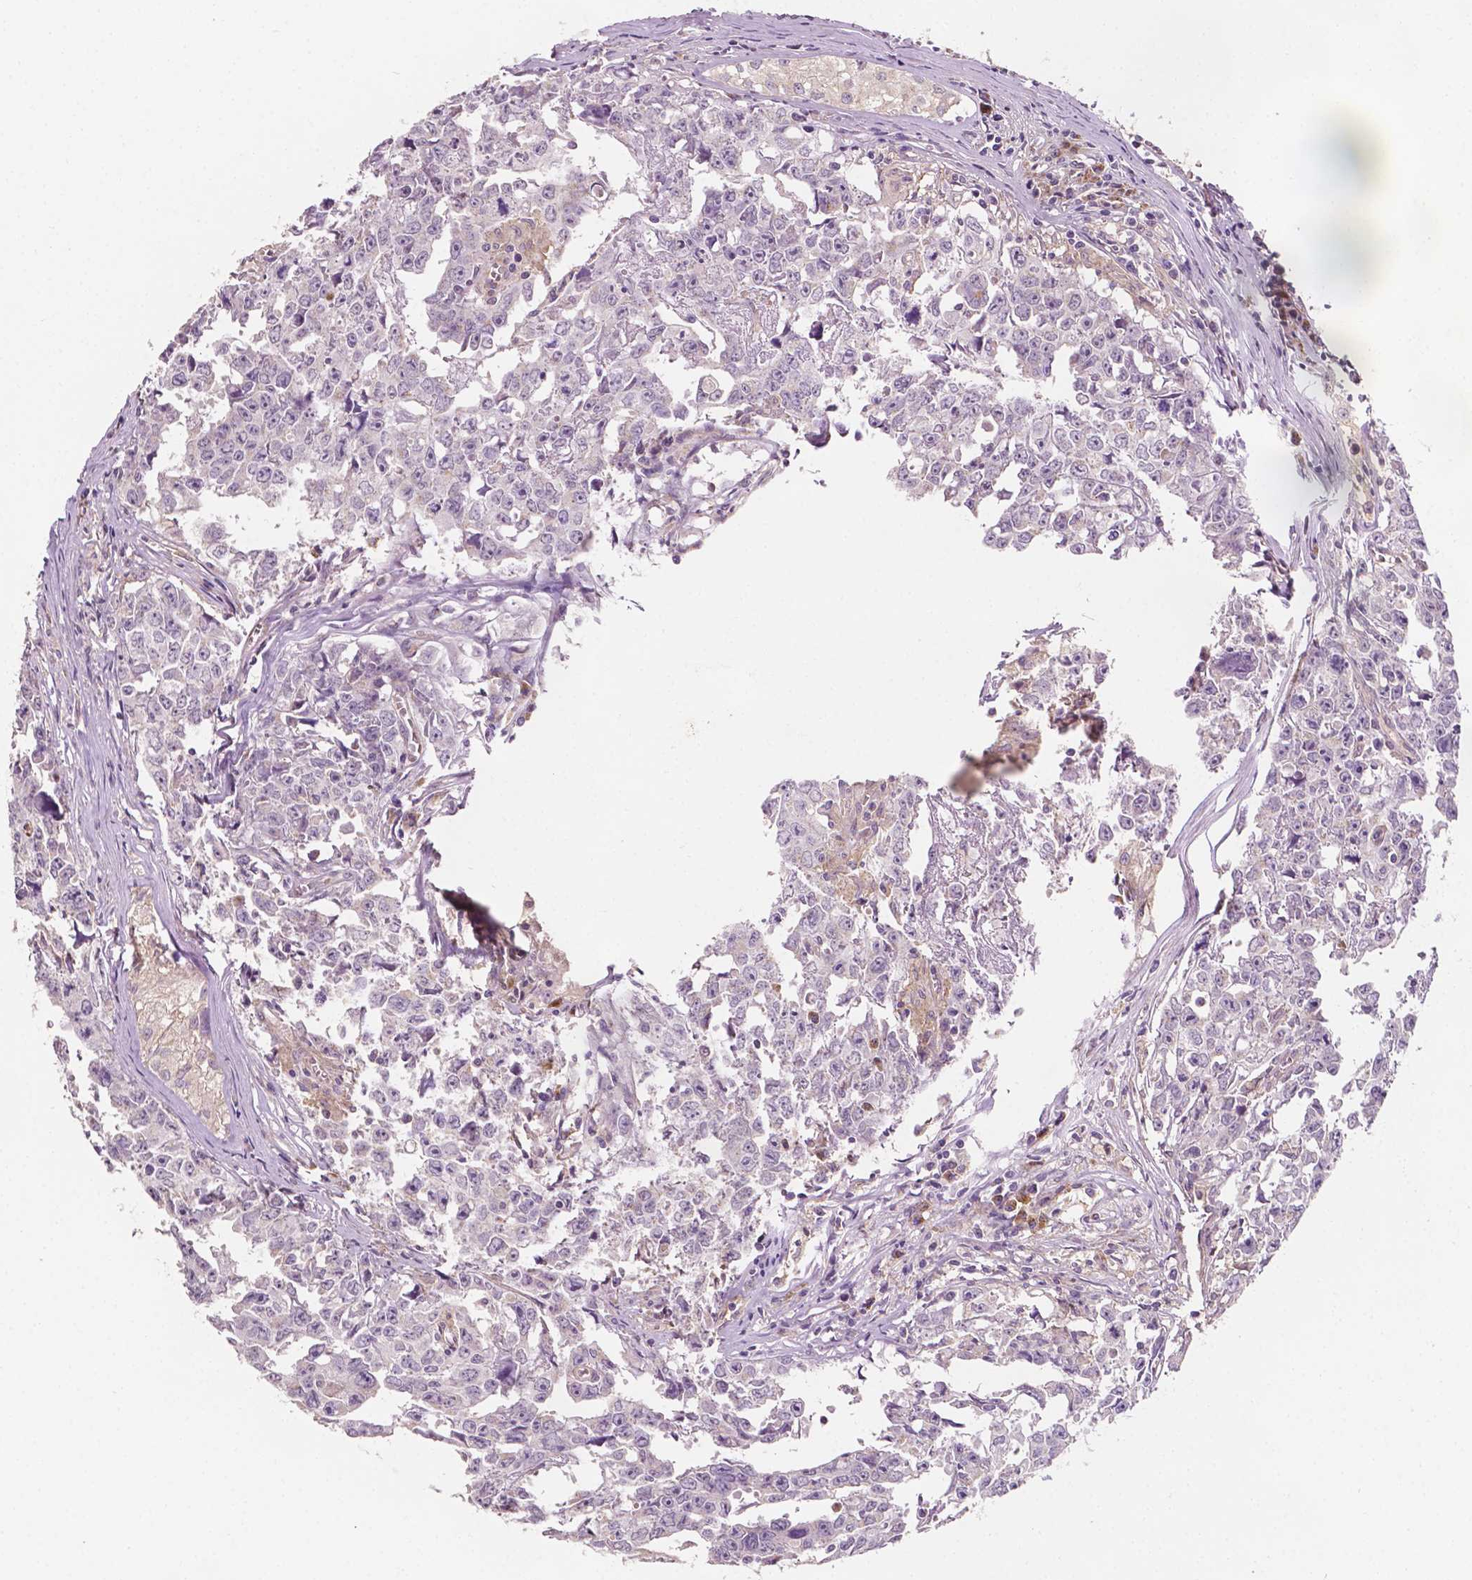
{"staining": {"intensity": "negative", "quantity": "none", "location": "none"}, "tissue": "testis cancer", "cell_type": "Tumor cells", "image_type": "cancer", "snomed": [{"axis": "morphology", "description": "Carcinoma, Embryonal, NOS"}, {"axis": "topography", "description": "Testis"}], "caption": "Immunohistochemistry histopathology image of testis cancer (embryonal carcinoma) stained for a protein (brown), which exhibits no staining in tumor cells.", "gene": "EBAG9", "patient": {"sex": "male", "age": 22}}